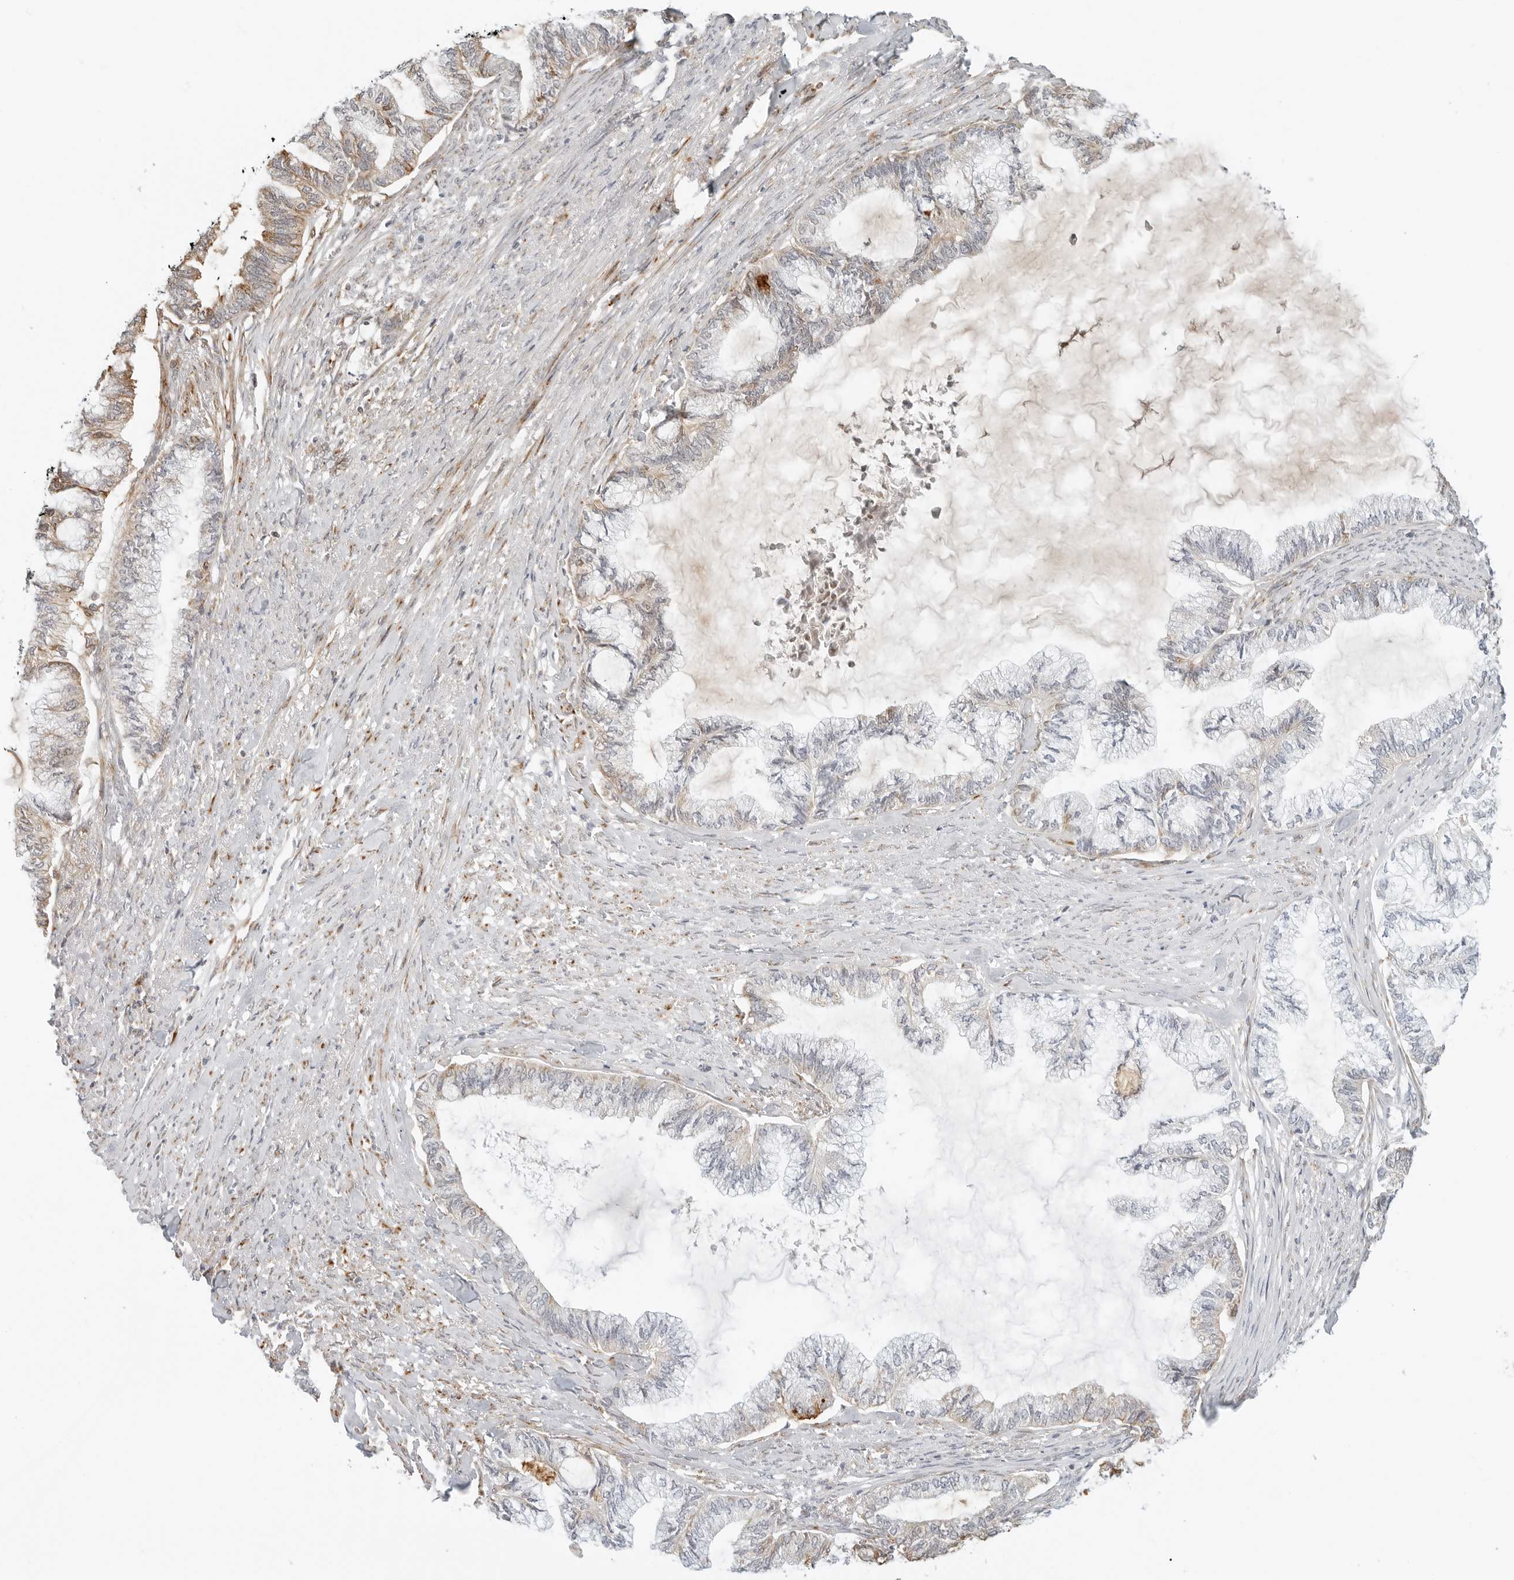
{"staining": {"intensity": "weak", "quantity": "<25%", "location": "cytoplasmic/membranous"}, "tissue": "endometrial cancer", "cell_type": "Tumor cells", "image_type": "cancer", "snomed": [{"axis": "morphology", "description": "Adenocarcinoma, NOS"}, {"axis": "topography", "description": "Endometrium"}], "caption": "Immunohistochemistry image of human endometrial adenocarcinoma stained for a protein (brown), which reveals no positivity in tumor cells.", "gene": "C1QTNF1", "patient": {"sex": "female", "age": 86}}